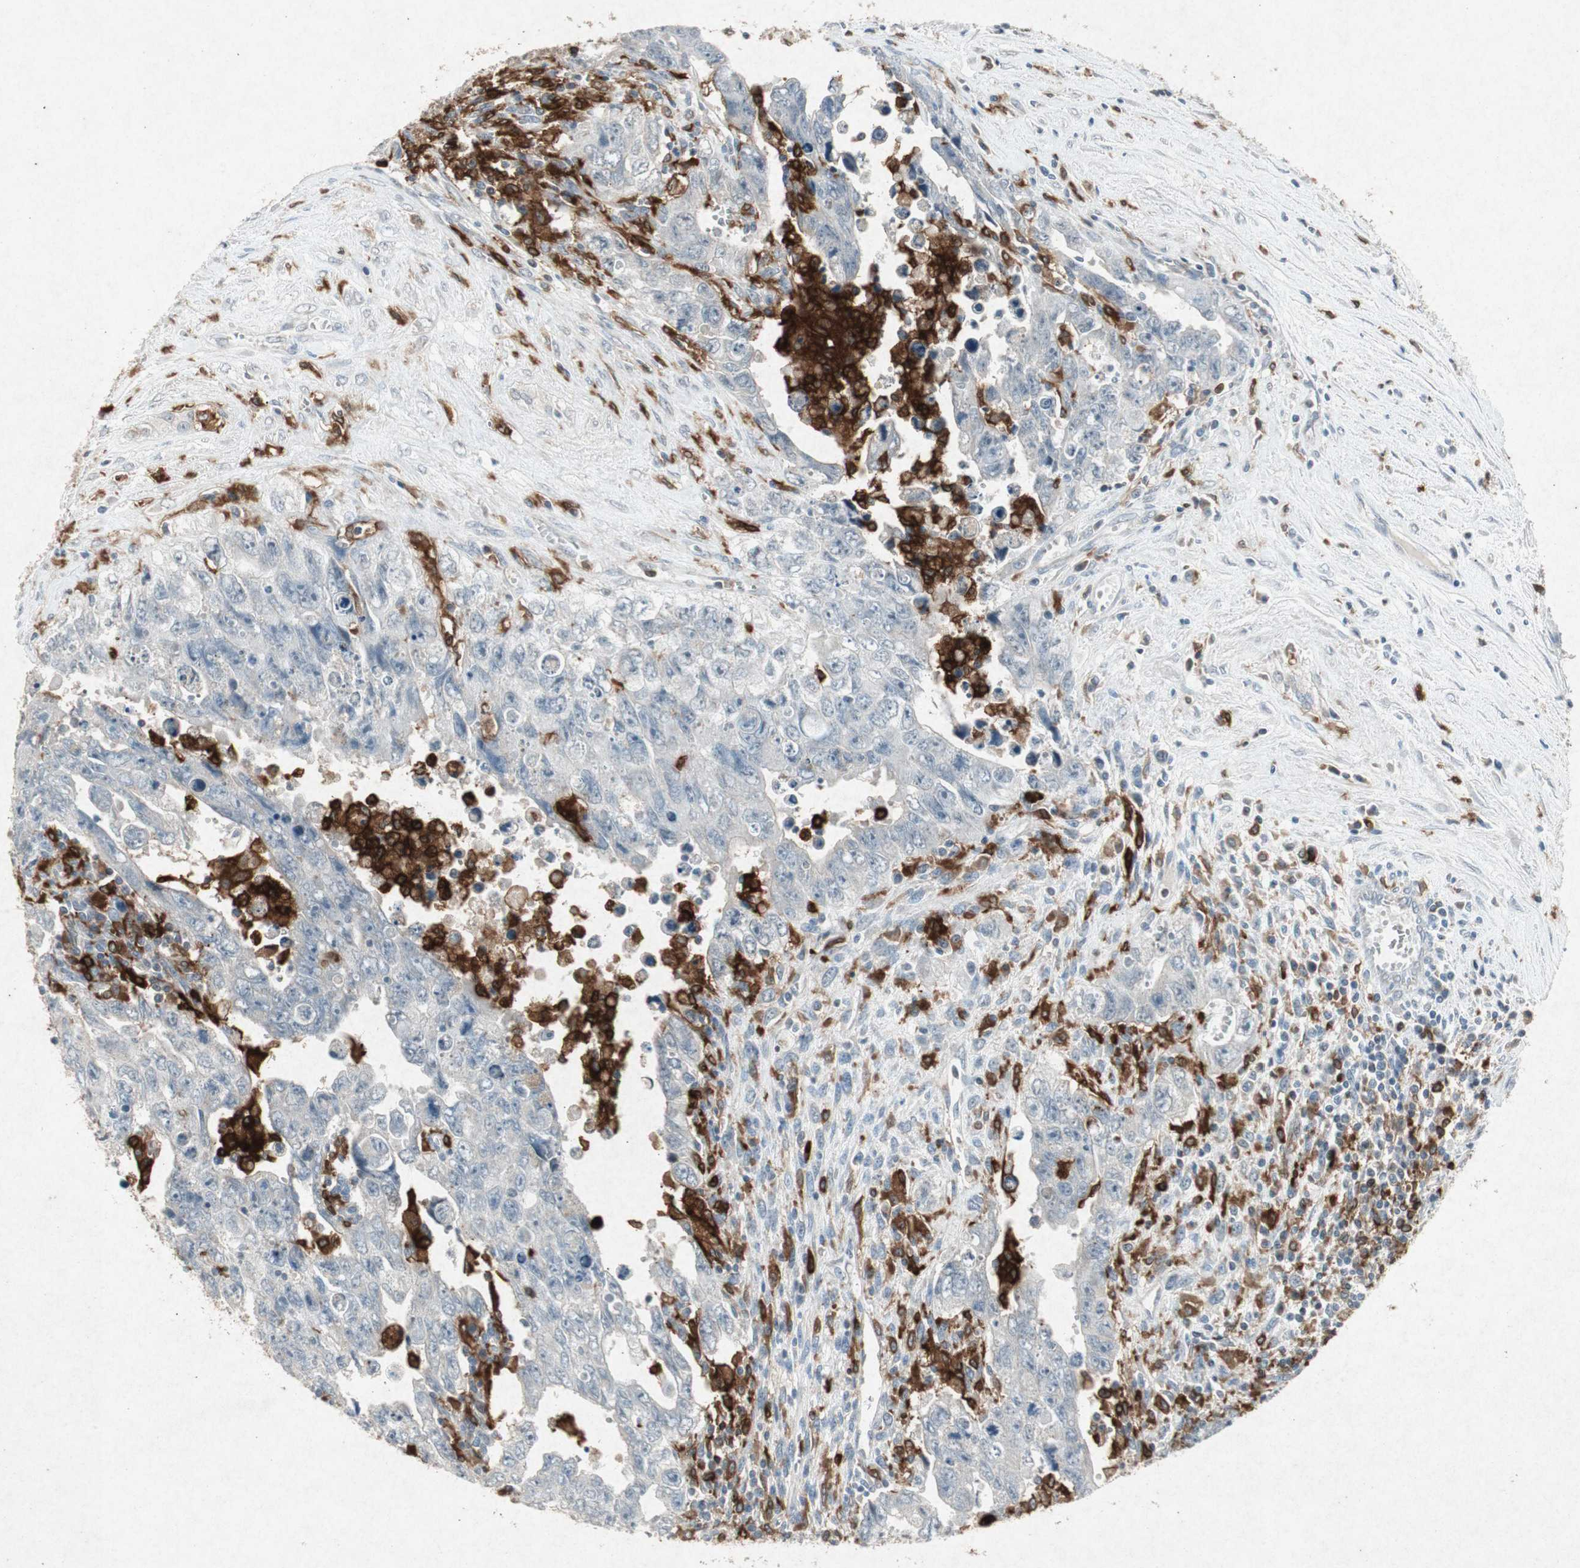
{"staining": {"intensity": "weak", "quantity": "25%-75%", "location": "cytoplasmic/membranous"}, "tissue": "testis cancer", "cell_type": "Tumor cells", "image_type": "cancer", "snomed": [{"axis": "morphology", "description": "Carcinoma, Embryonal, NOS"}, {"axis": "topography", "description": "Testis"}], "caption": "Immunohistochemistry photomicrograph of human testis cancer (embryonal carcinoma) stained for a protein (brown), which shows low levels of weak cytoplasmic/membranous positivity in about 25%-75% of tumor cells.", "gene": "TYROBP", "patient": {"sex": "male", "age": 28}}